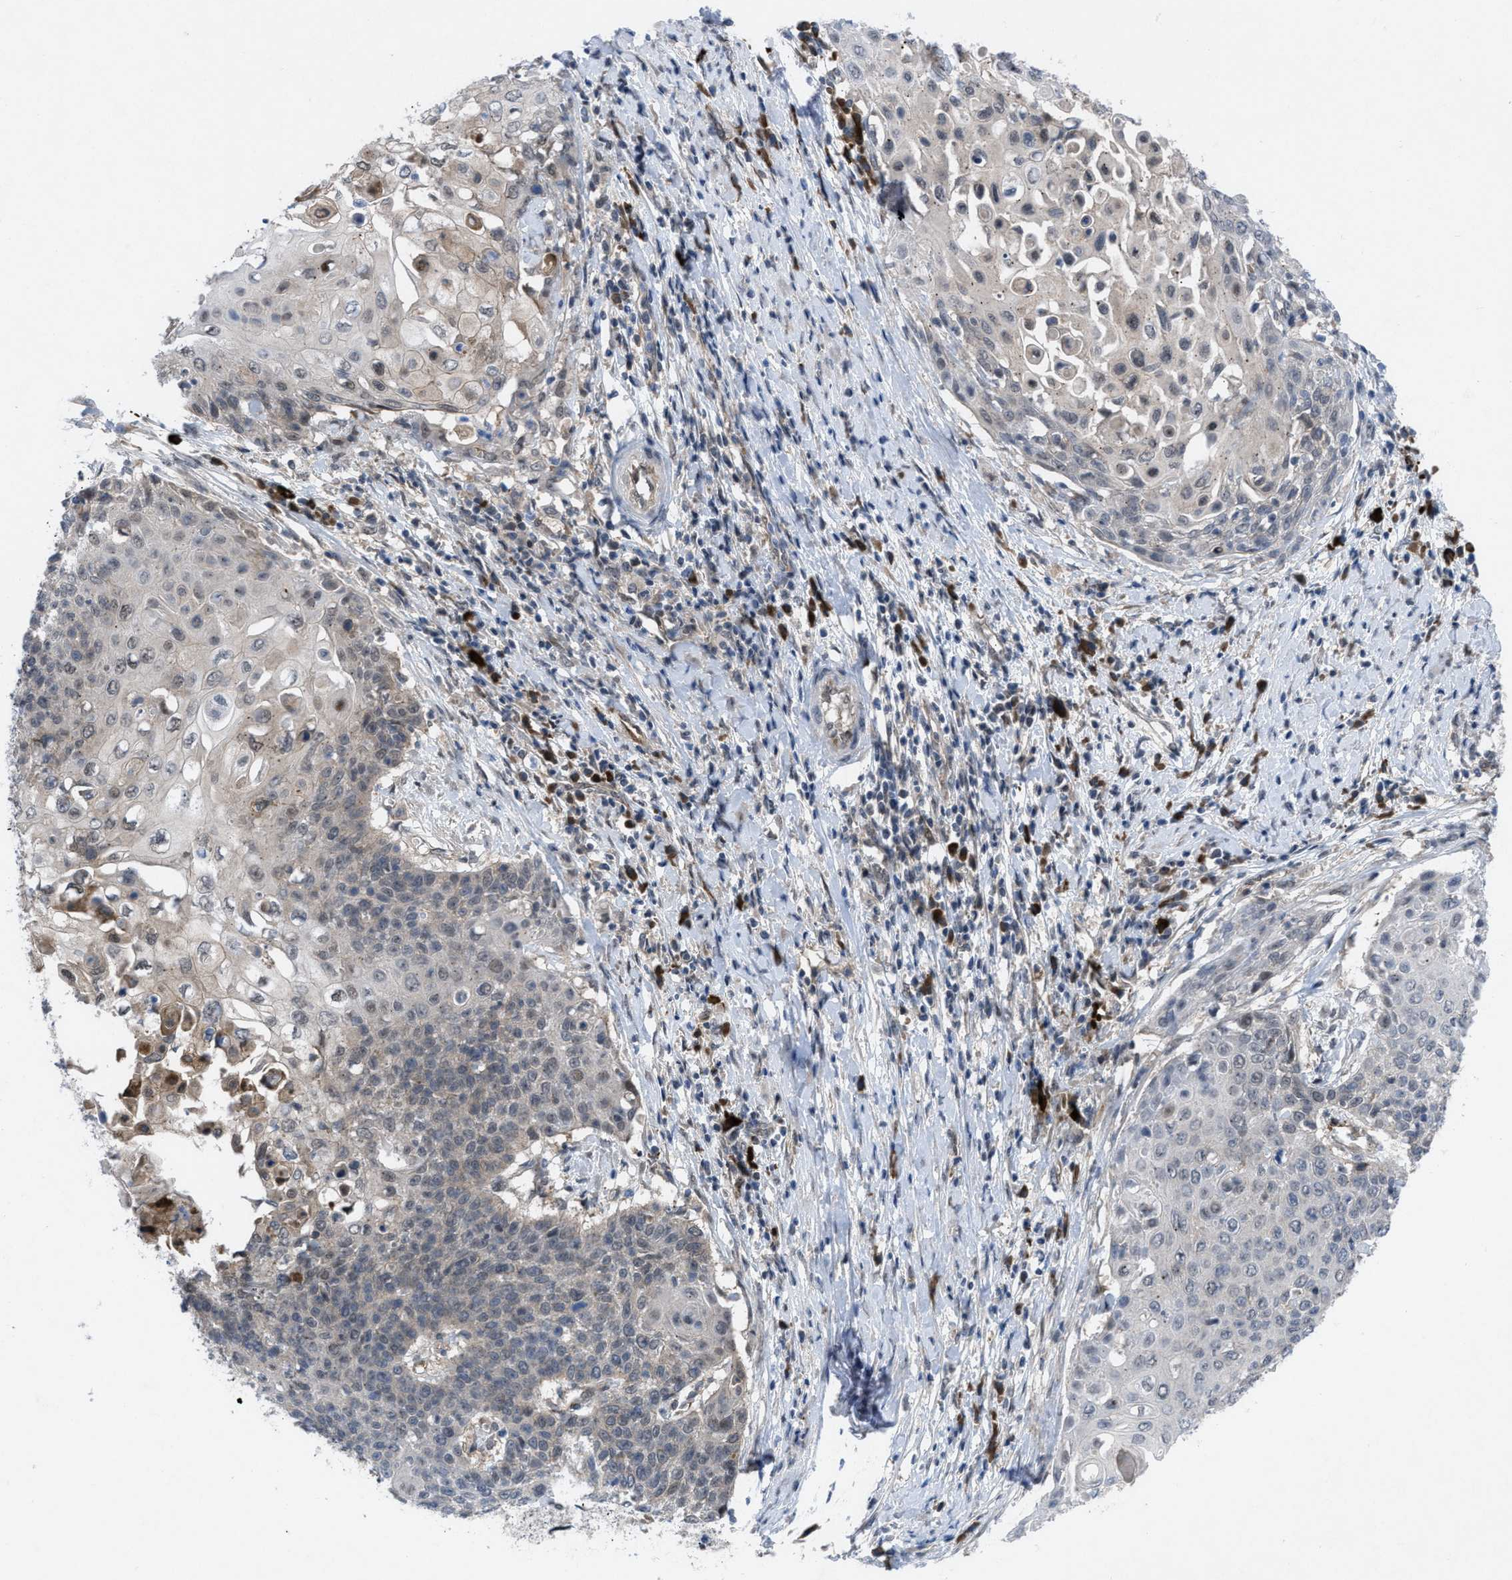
{"staining": {"intensity": "negative", "quantity": "none", "location": "none"}, "tissue": "cervical cancer", "cell_type": "Tumor cells", "image_type": "cancer", "snomed": [{"axis": "morphology", "description": "Squamous cell carcinoma, NOS"}, {"axis": "topography", "description": "Cervix"}], "caption": "This is an immunohistochemistry (IHC) histopathology image of squamous cell carcinoma (cervical). There is no positivity in tumor cells.", "gene": "IL17RE", "patient": {"sex": "female", "age": 39}}